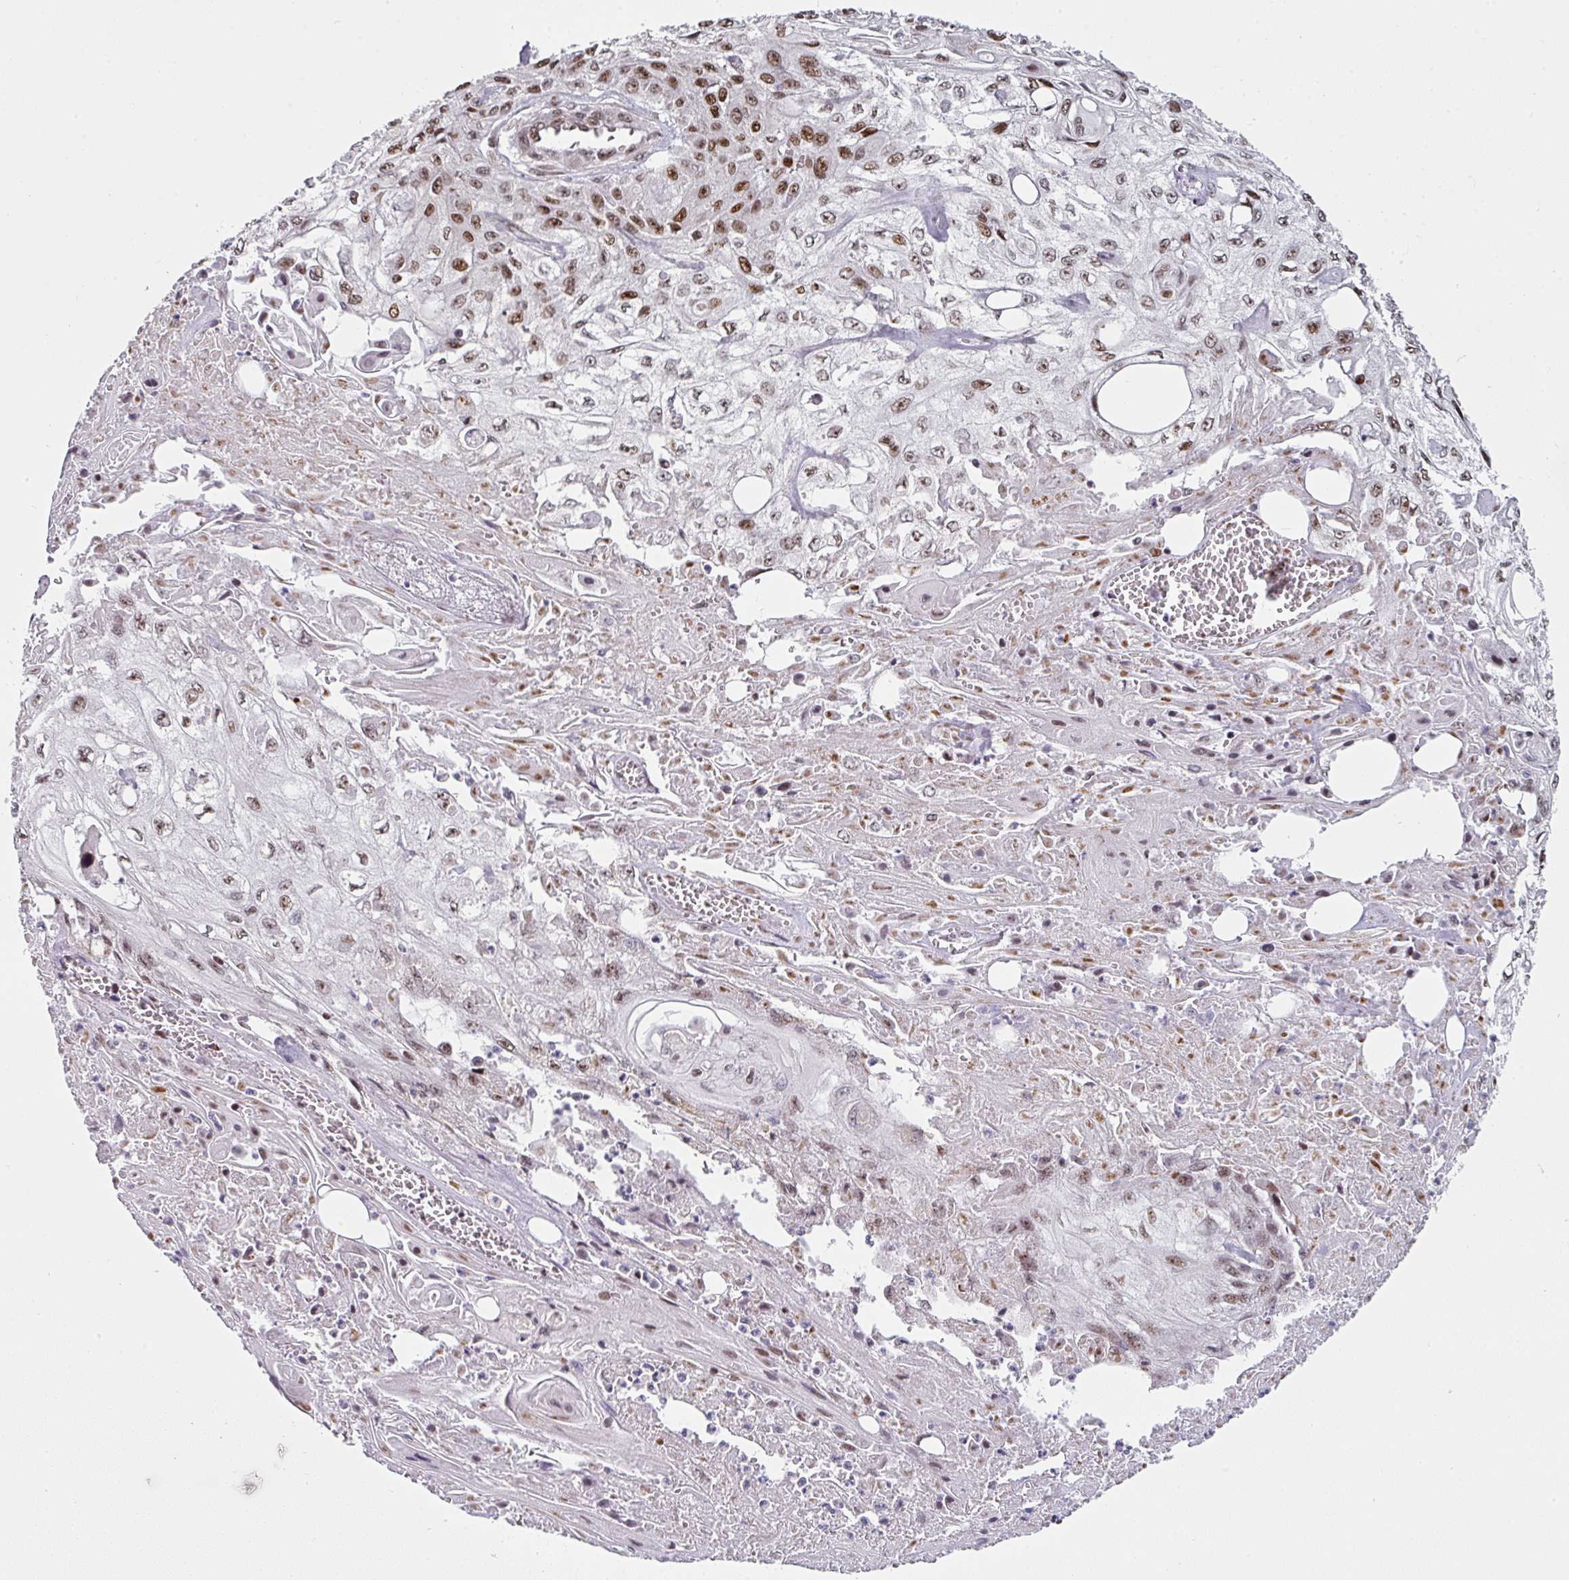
{"staining": {"intensity": "moderate", "quantity": ">75%", "location": "nuclear"}, "tissue": "skin cancer", "cell_type": "Tumor cells", "image_type": "cancer", "snomed": [{"axis": "morphology", "description": "Squamous cell carcinoma, NOS"}, {"axis": "morphology", "description": "Squamous cell carcinoma, metastatic, NOS"}, {"axis": "topography", "description": "Skin"}, {"axis": "topography", "description": "Lymph node"}], "caption": "Protein analysis of skin cancer tissue reveals moderate nuclear expression in approximately >75% of tumor cells.", "gene": "RAD50", "patient": {"sex": "male", "age": 75}}